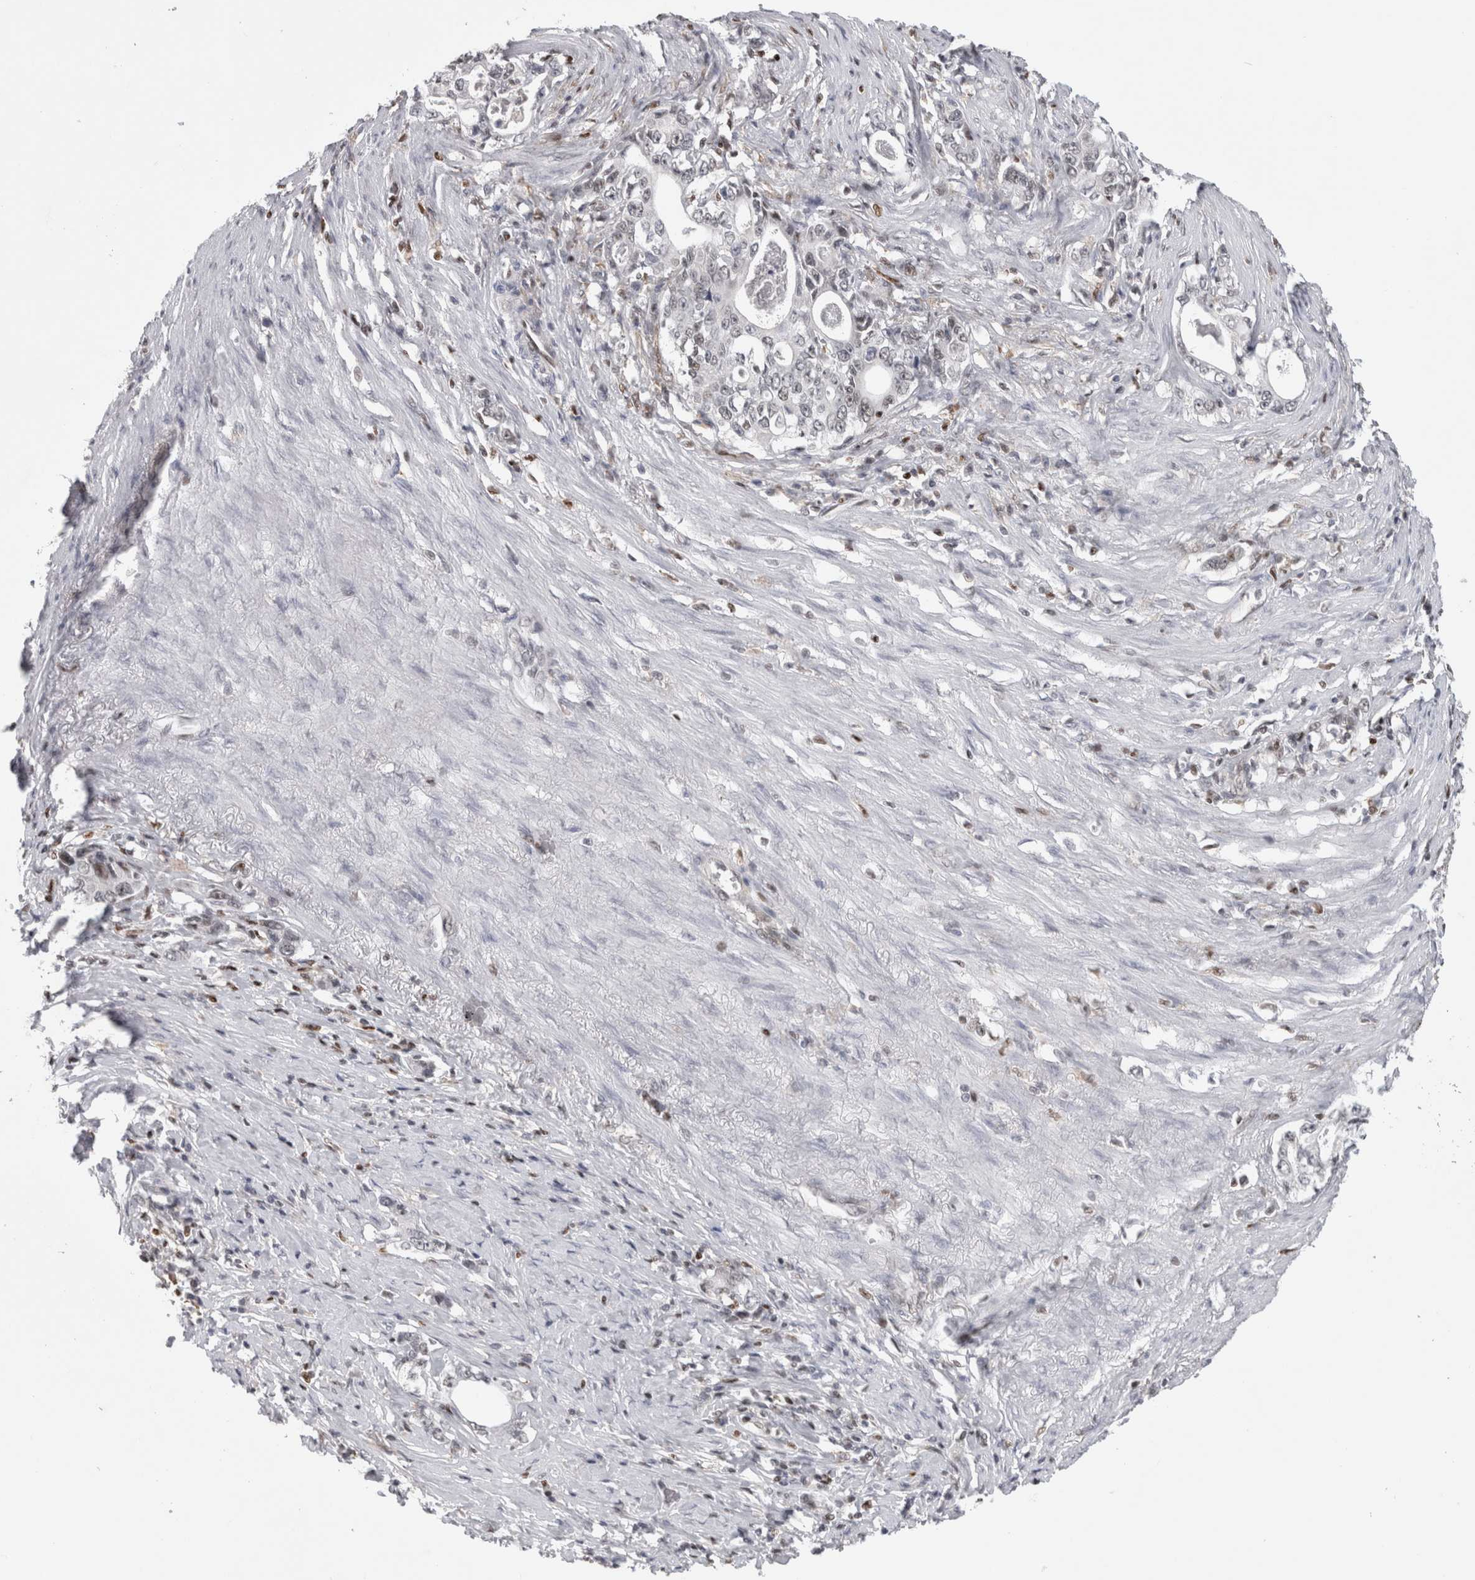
{"staining": {"intensity": "negative", "quantity": "none", "location": "none"}, "tissue": "stomach cancer", "cell_type": "Tumor cells", "image_type": "cancer", "snomed": [{"axis": "morphology", "description": "Adenocarcinoma, NOS"}, {"axis": "topography", "description": "Stomach, lower"}], "caption": "Immunohistochemical staining of stomach cancer (adenocarcinoma) exhibits no significant staining in tumor cells. The staining was performed using DAB (3,3'-diaminobenzidine) to visualize the protein expression in brown, while the nuclei were stained in blue with hematoxylin (Magnification: 20x).", "gene": "SRARP", "patient": {"sex": "female", "age": 72}}